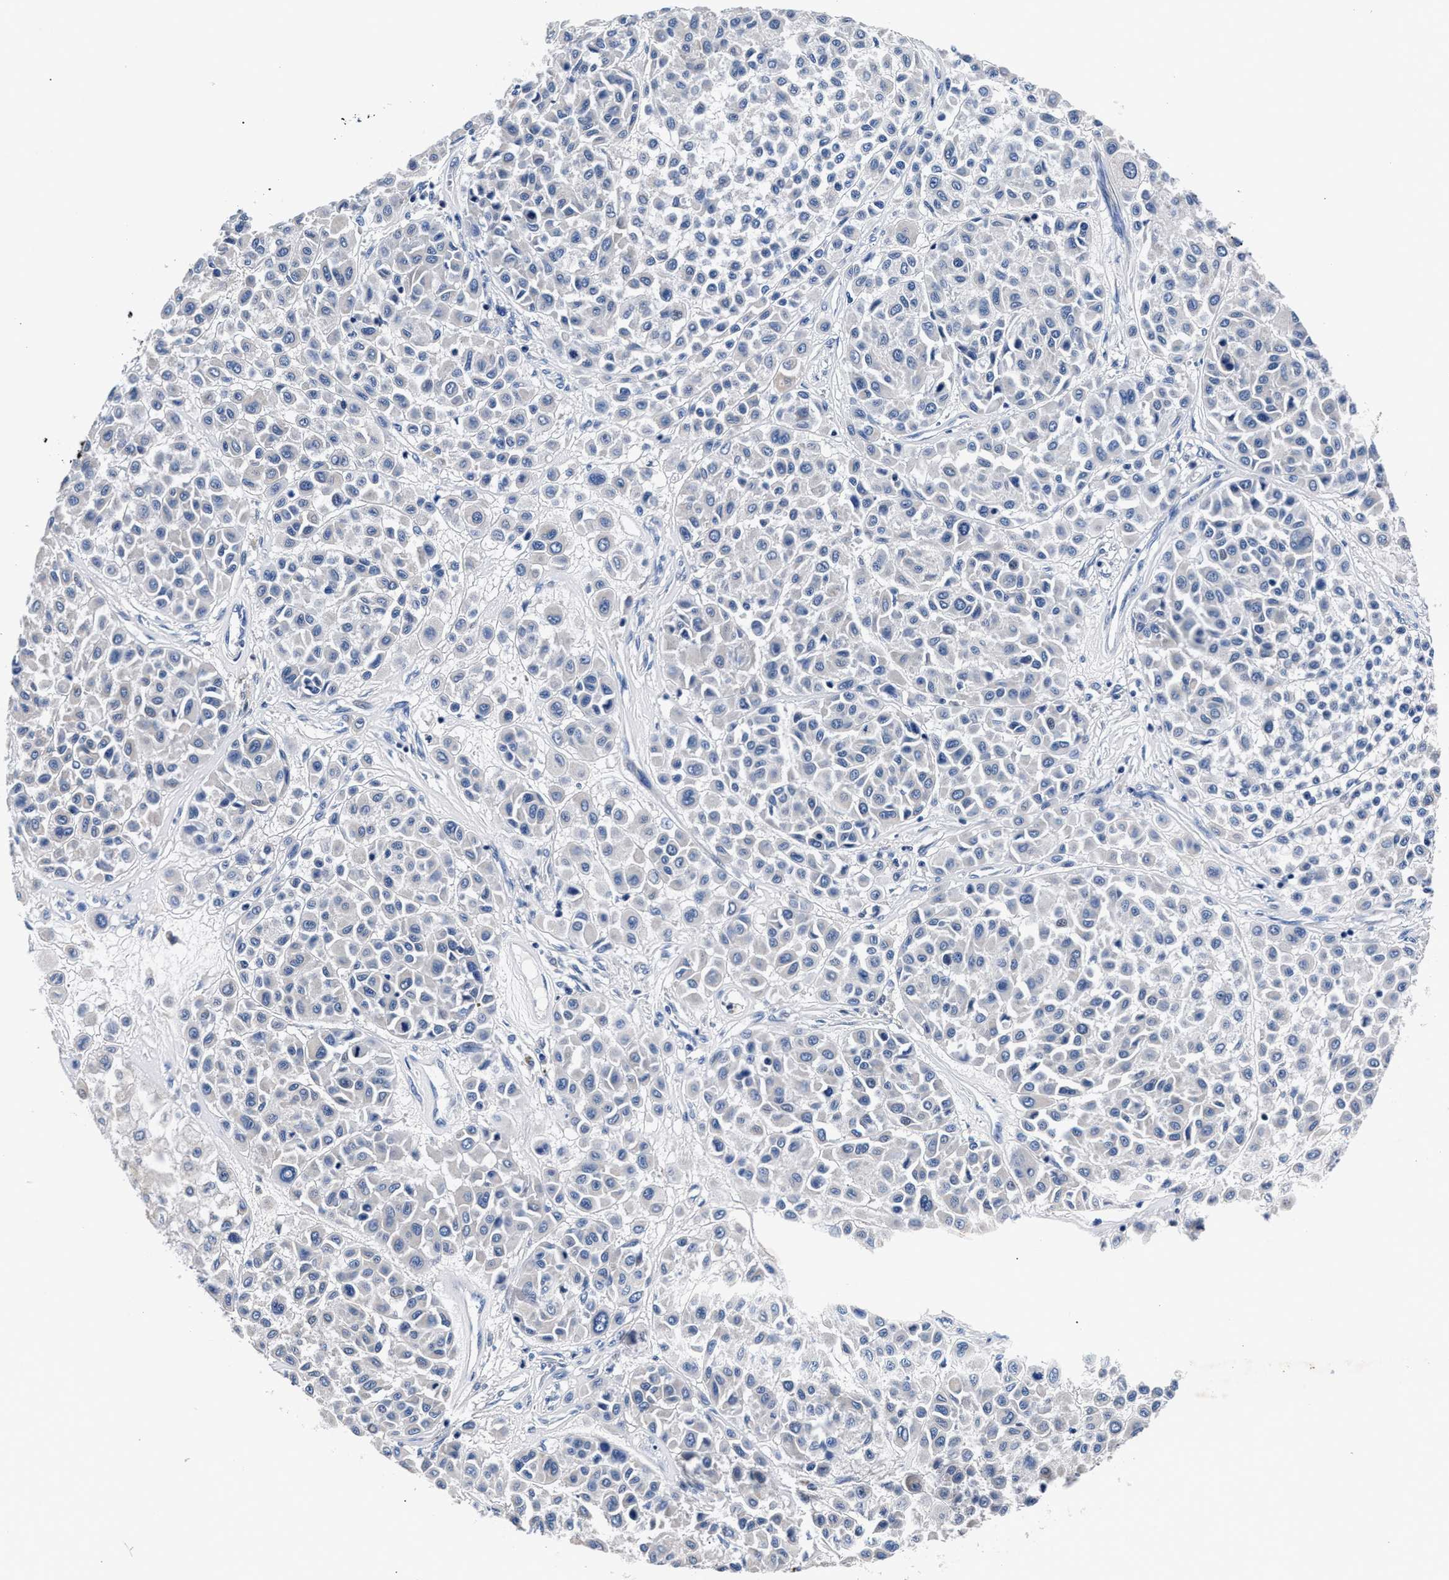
{"staining": {"intensity": "negative", "quantity": "none", "location": "none"}, "tissue": "melanoma", "cell_type": "Tumor cells", "image_type": "cancer", "snomed": [{"axis": "morphology", "description": "Malignant melanoma, Metastatic site"}, {"axis": "topography", "description": "Soft tissue"}], "caption": "Immunohistochemistry photomicrograph of neoplastic tissue: malignant melanoma (metastatic site) stained with DAB (3,3'-diaminobenzidine) displays no significant protein expression in tumor cells.", "gene": "PHF24", "patient": {"sex": "male", "age": 41}}